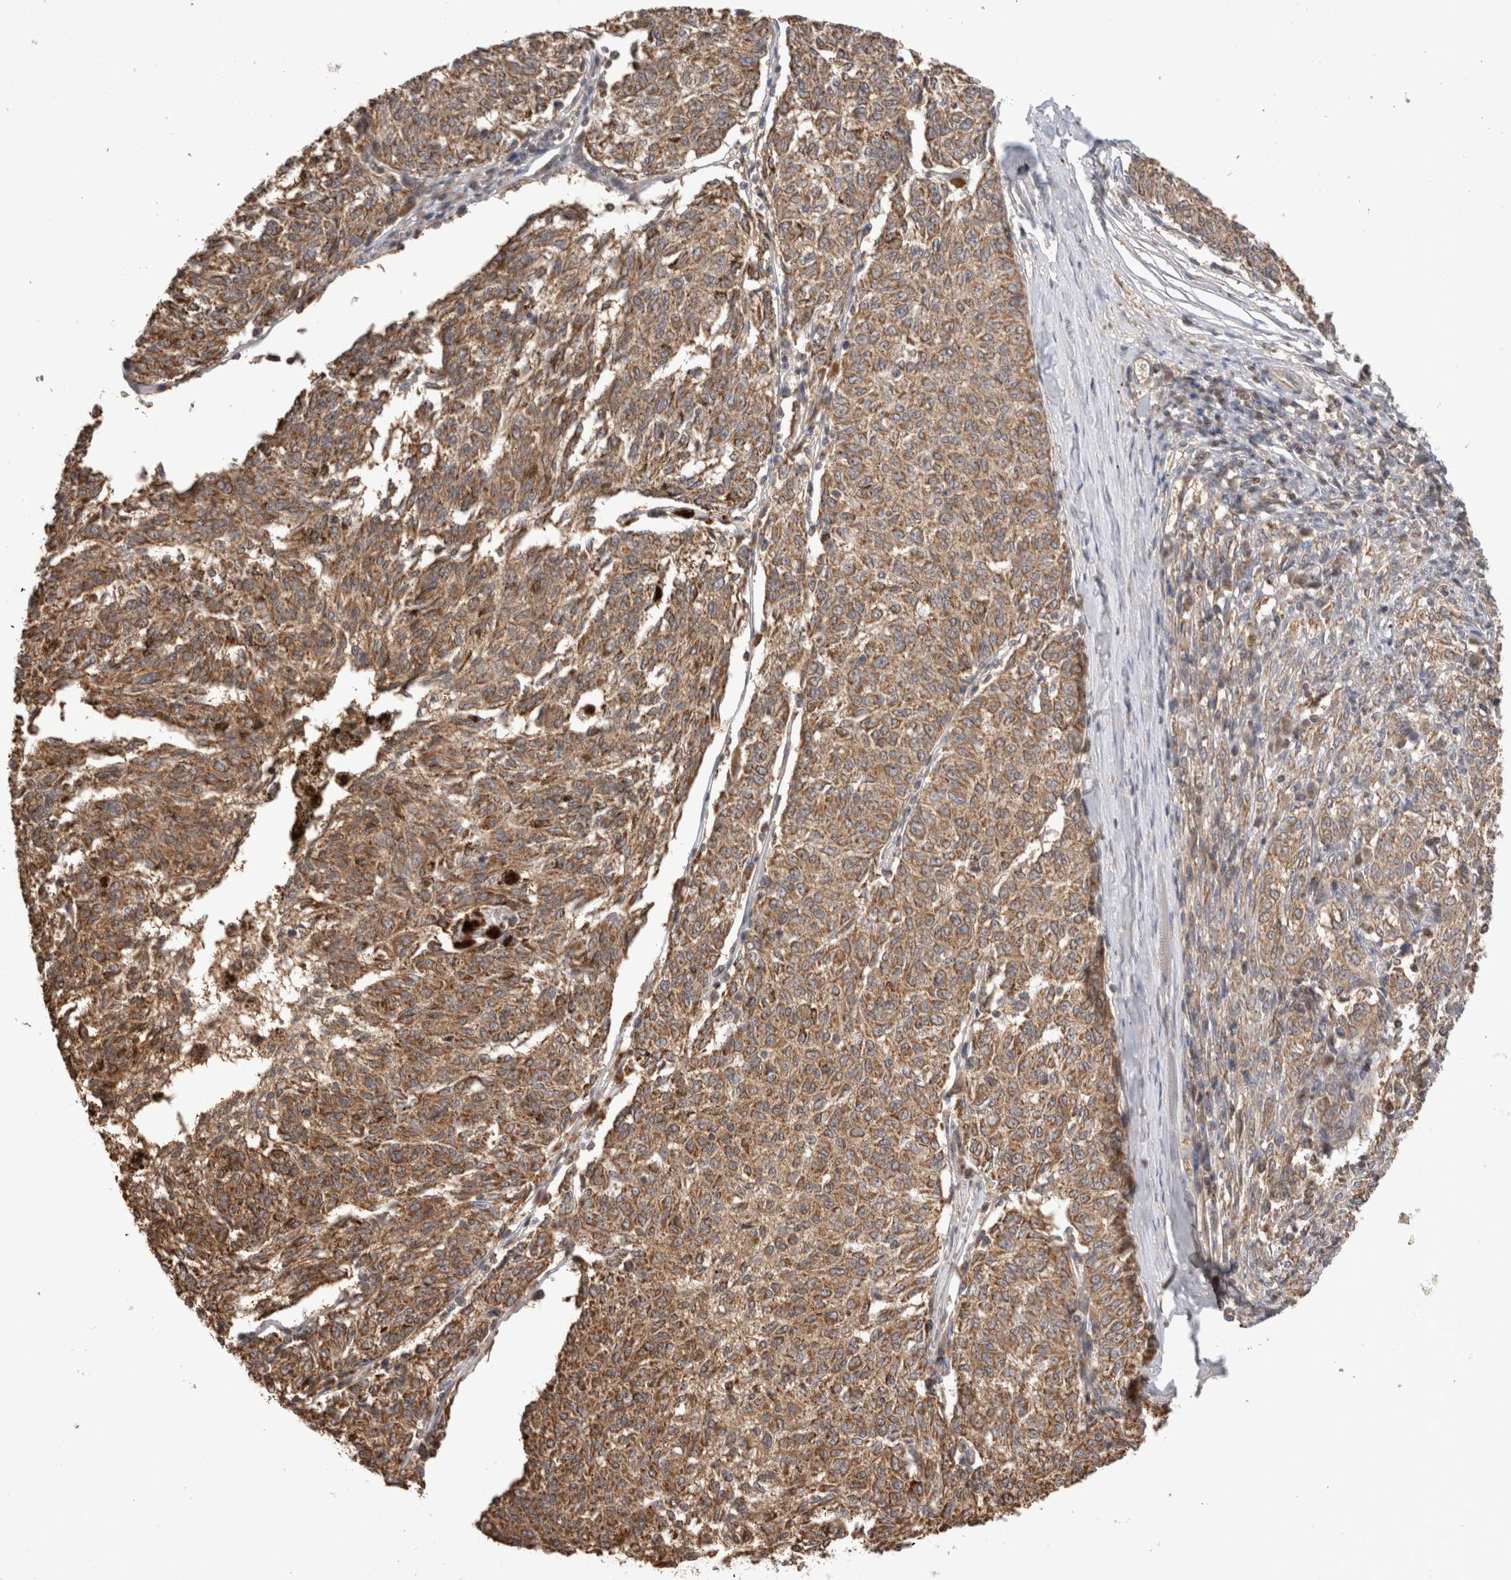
{"staining": {"intensity": "moderate", "quantity": ">75%", "location": "cytoplasmic/membranous"}, "tissue": "melanoma", "cell_type": "Tumor cells", "image_type": "cancer", "snomed": [{"axis": "morphology", "description": "Malignant melanoma, NOS"}, {"axis": "topography", "description": "Skin"}], "caption": "IHC of melanoma exhibits medium levels of moderate cytoplasmic/membranous staining in approximately >75% of tumor cells. IHC stains the protein in brown and the nuclei are stained blue.", "gene": "IMMP2L", "patient": {"sex": "female", "age": 72}}